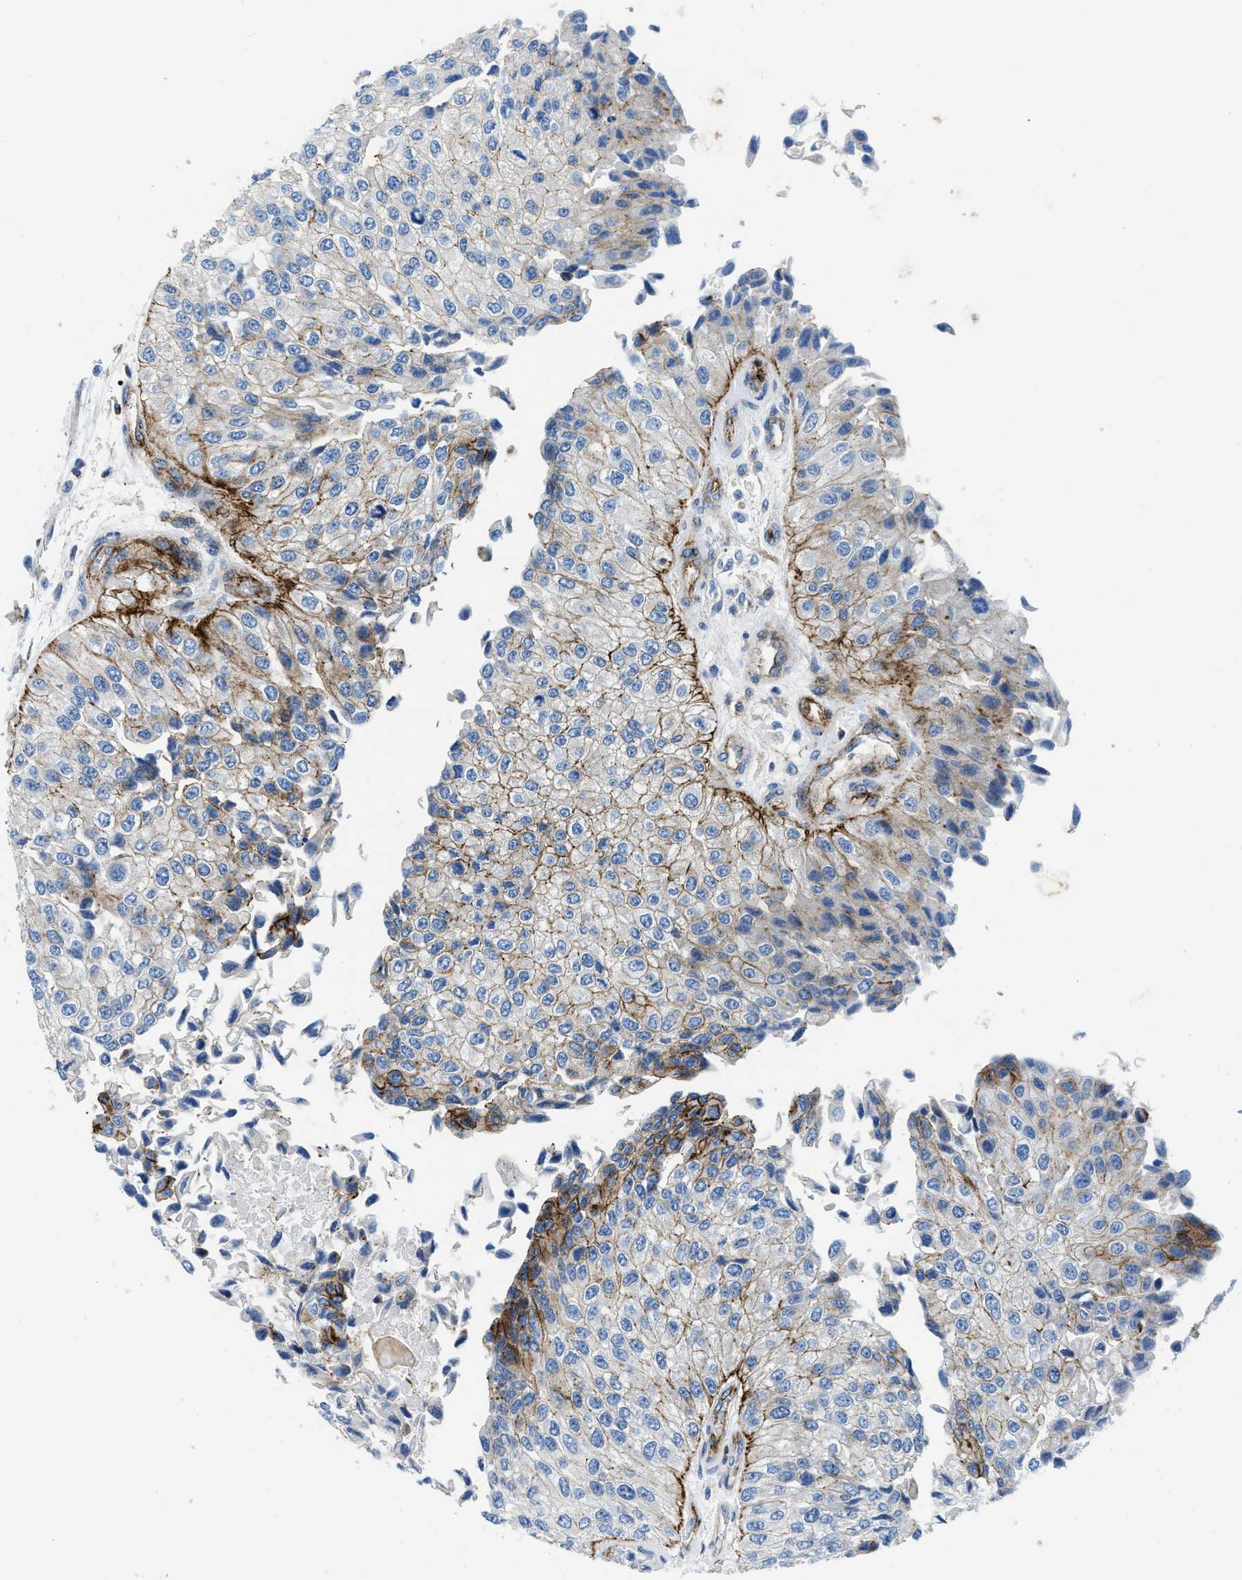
{"staining": {"intensity": "moderate", "quantity": "25%-75%", "location": "cytoplasmic/membranous"}, "tissue": "urothelial cancer", "cell_type": "Tumor cells", "image_type": "cancer", "snomed": [{"axis": "morphology", "description": "Urothelial carcinoma, High grade"}, {"axis": "topography", "description": "Kidney"}, {"axis": "topography", "description": "Urinary bladder"}], "caption": "A brown stain labels moderate cytoplasmic/membranous staining of a protein in human urothelial cancer tumor cells. The staining is performed using DAB (3,3'-diaminobenzidine) brown chromogen to label protein expression. The nuclei are counter-stained blue using hematoxylin.", "gene": "CUTA", "patient": {"sex": "male", "age": 77}}